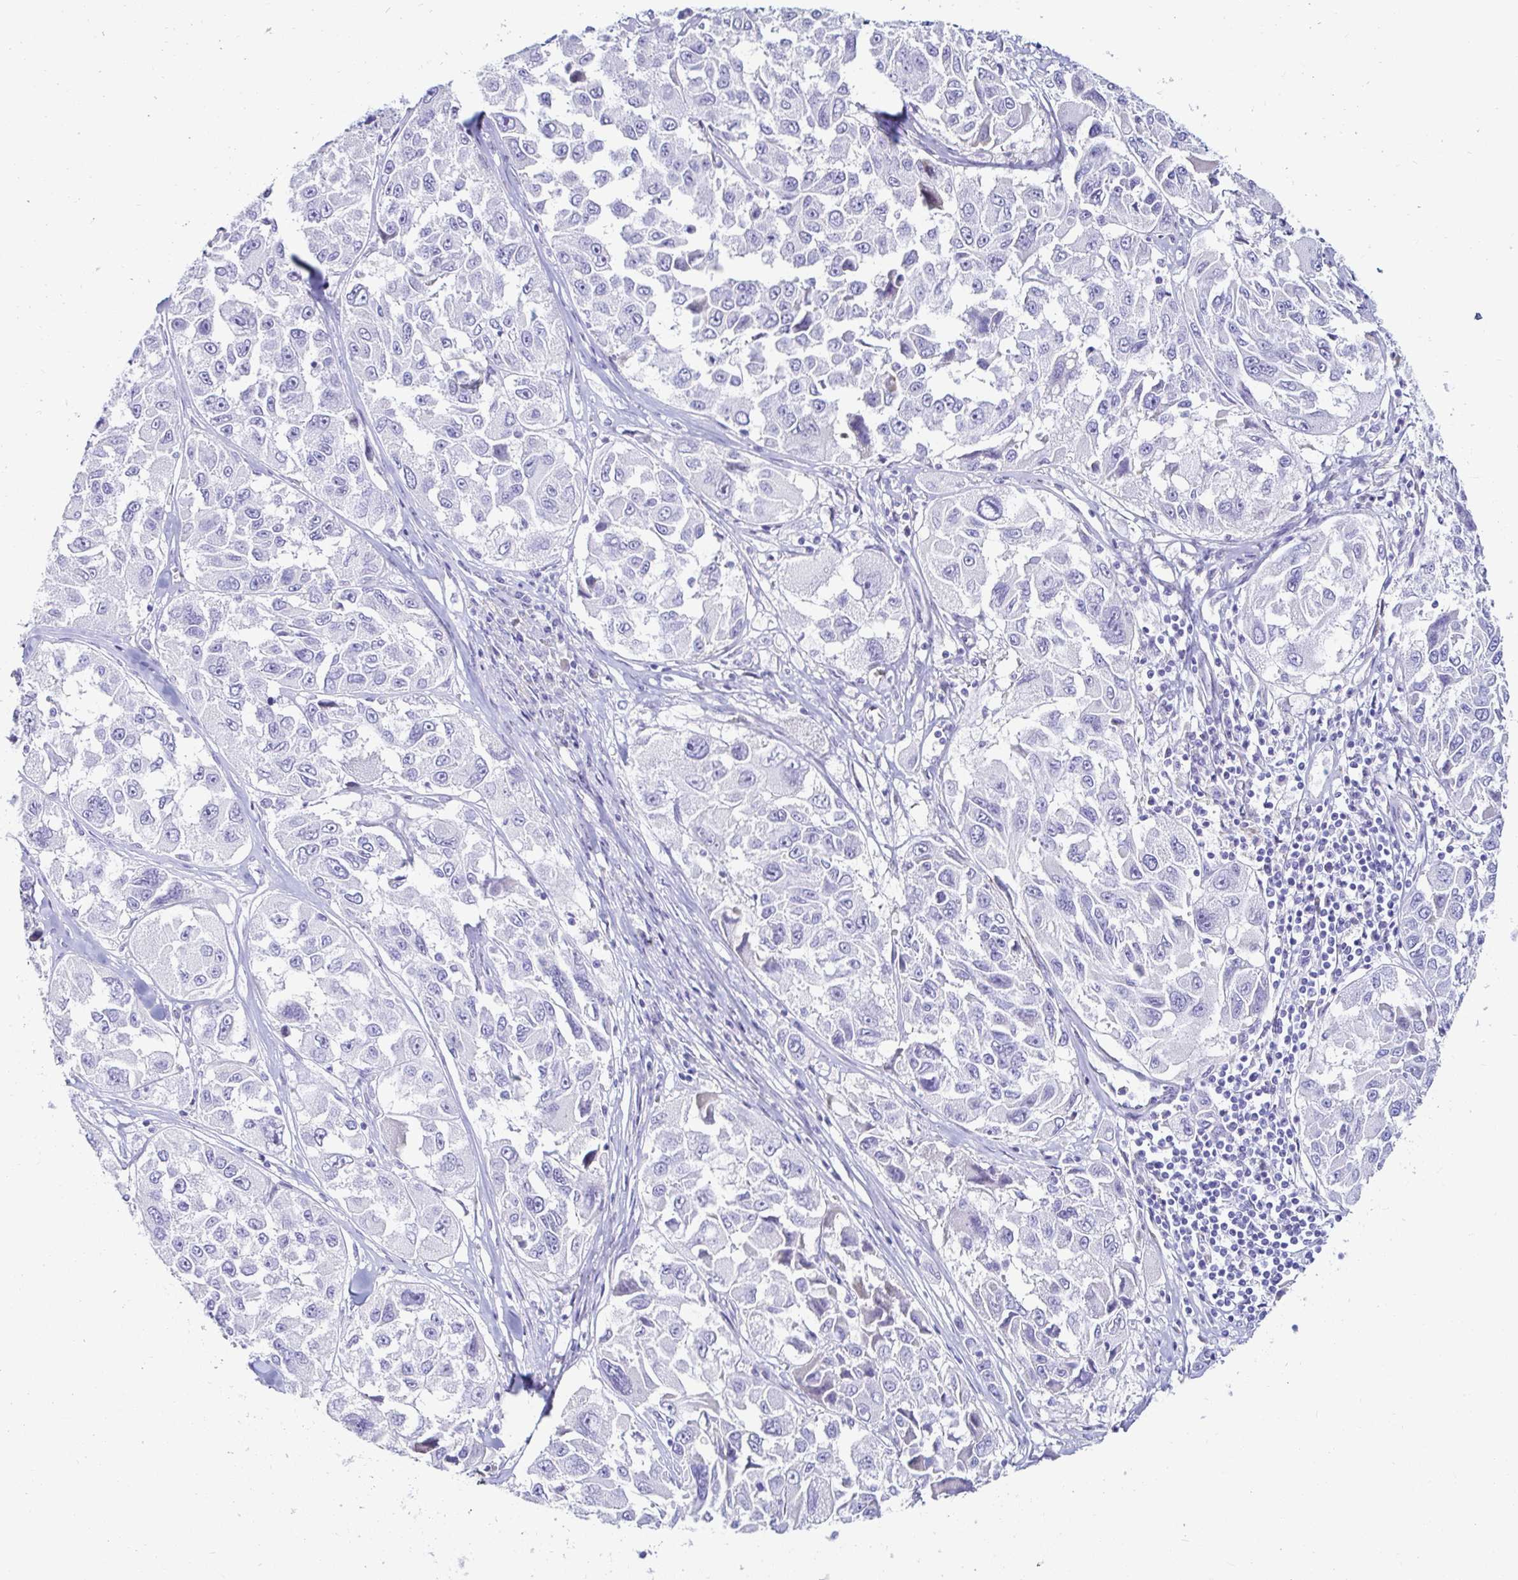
{"staining": {"intensity": "negative", "quantity": "none", "location": "none"}, "tissue": "melanoma", "cell_type": "Tumor cells", "image_type": "cancer", "snomed": [{"axis": "morphology", "description": "Malignant melanoma, NOS"}, {"axis": "topography", "description": "Skin"}], "caption": "Immunohistochemistry histopathology image of neoplastic tissue: malignant melanoma stained with DAB (3,3'-diaminobenzidine) displays no significant protein positivity in tumor cells.", "gene": "C4orf17", "patient": {"sex": "female", "age": 66}}